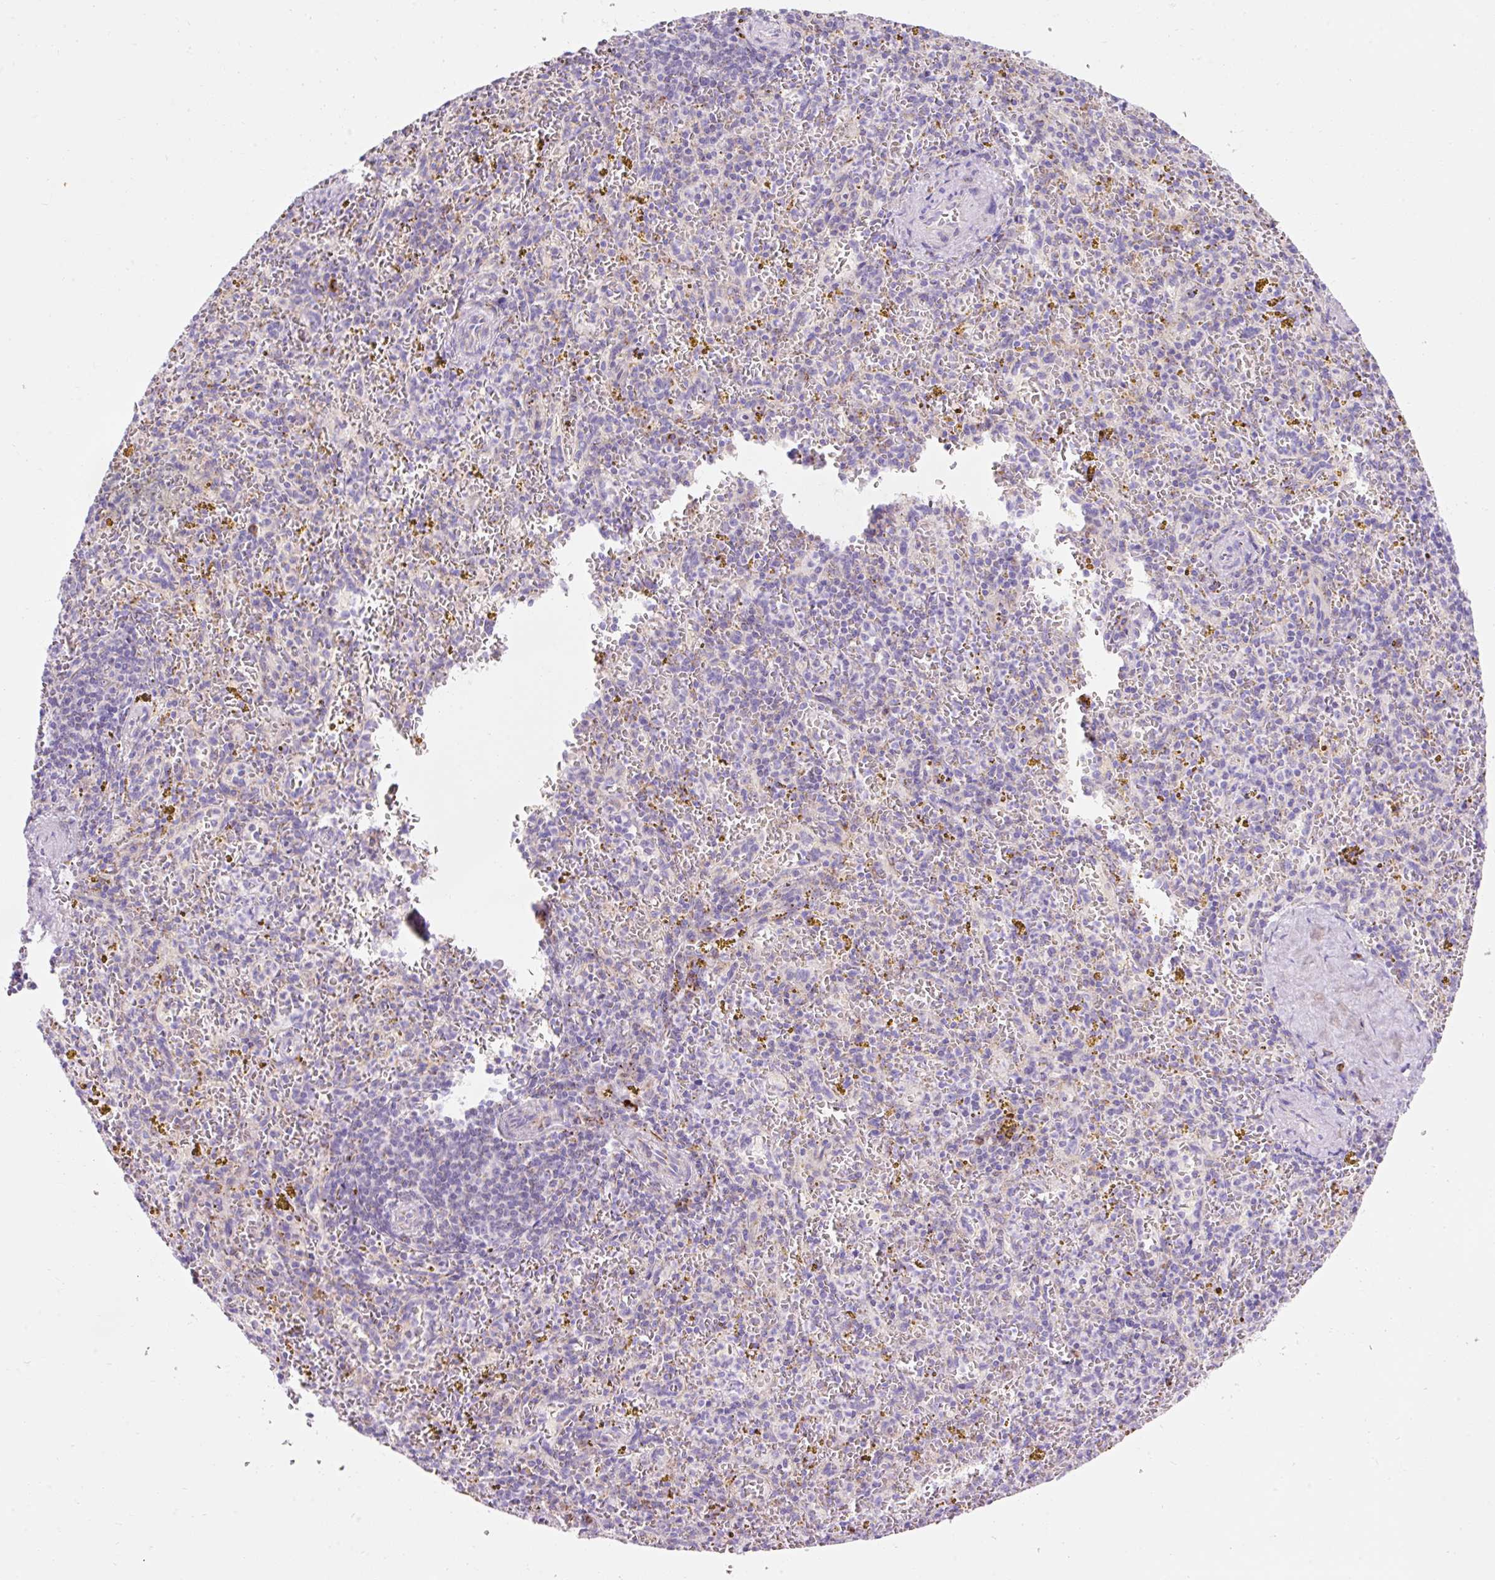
{"staining": {"intensity": "moderate", "quantity": "<25%", "location": "cytoplasmic/membranous"}, "tissue": "spleen", "cell_type": "Cells in red pulp", "image_type": "normal", "snomed": [{"axis": "morphology", "description": "Normal tissue, NOS"}, {"axis": "topography", "description": "Spleen"}], "caption": "Cells in red pulp demonstrate low levels of moderate cytoplasmic/membranous positivity in about <25% of cells in unremarkable human spleen. (DAB IHC with brightfield microscopy, high magnification).", "gene": "PLPP2", "patient": {"sex": "male", "age": 57}}